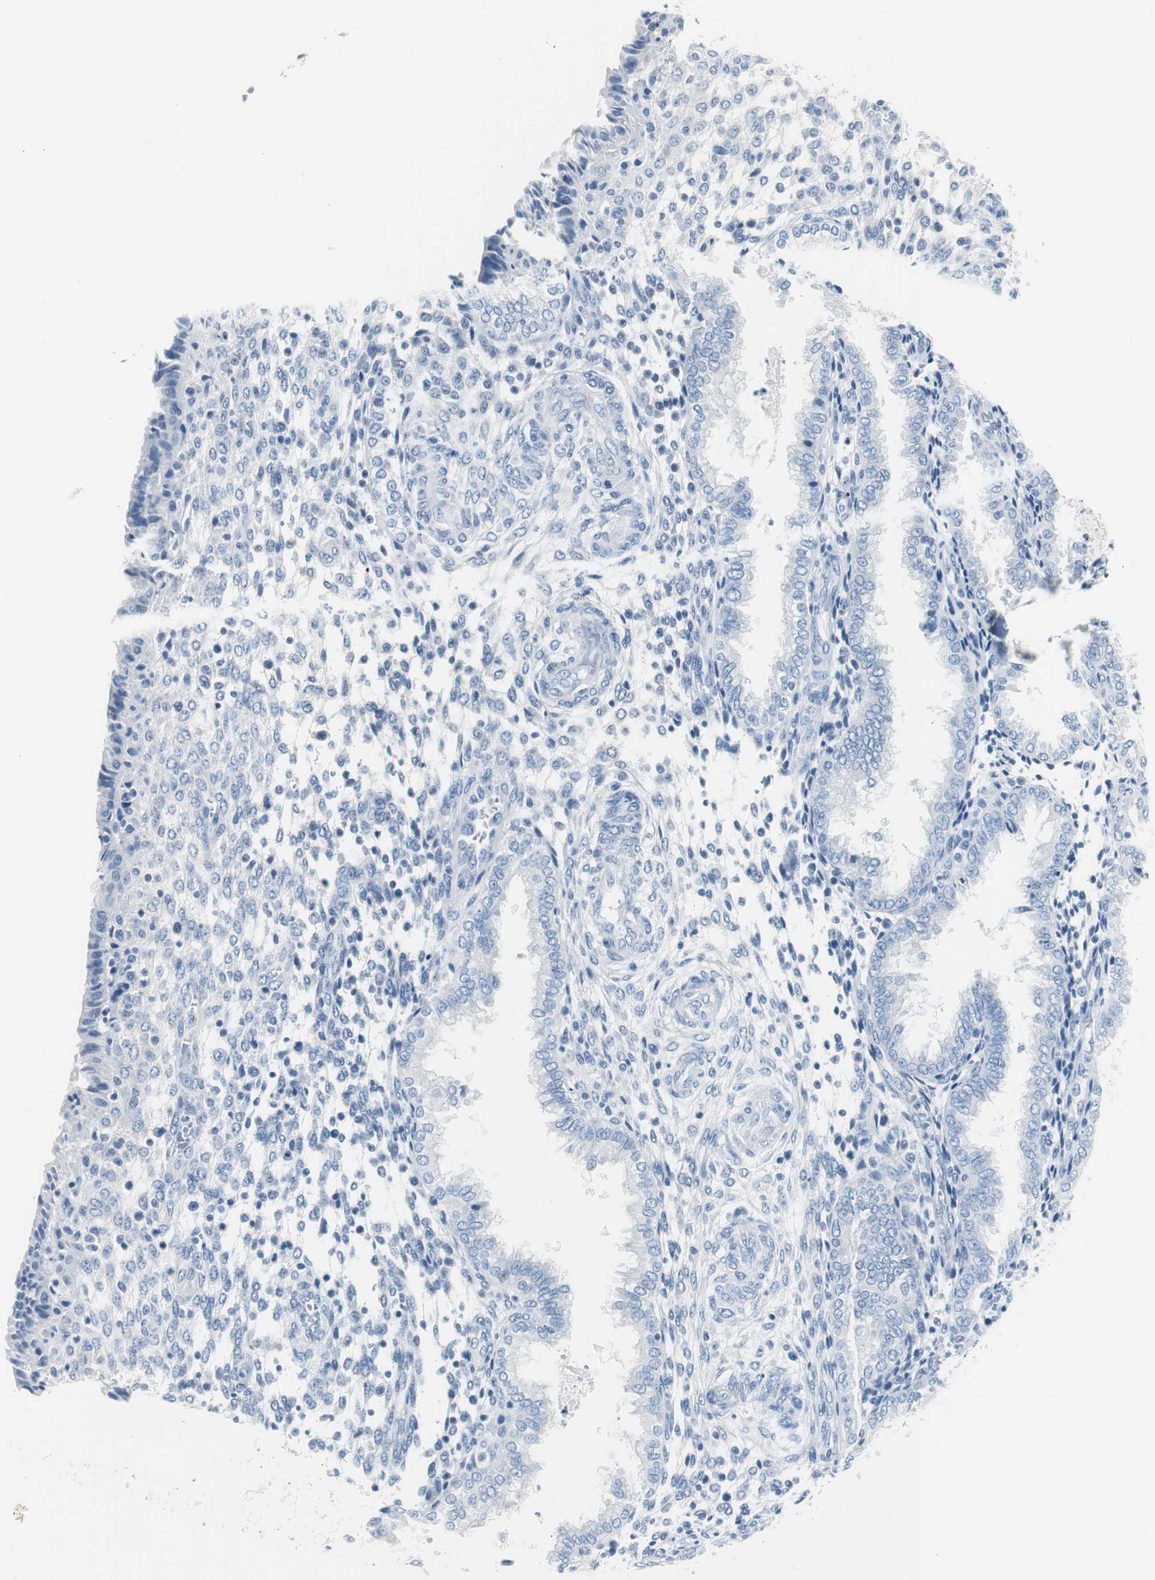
{"staining": {"intensity": "negative", "quantity": "none", "location": "none"}, "tissue": "endometrium", "cell_type": "Cells in endometrial stroma", "image_type": "normal", "snomed": [{"axis": "morphology", "description": "Normal tissue, NOS"}, {"axis": "topography", "description": "Endometrium"}], "caption": "Protein analysis of unremarkable endometrium exhibits no significant staining in cells in endometrial stroma. (DAB (3,3'-diaminobenzidine) immunohistochemistry (IHC) with hematoxylin counter stain).", "gene": "S100A7A", "patient": {"sex": "female", "age": 33}}